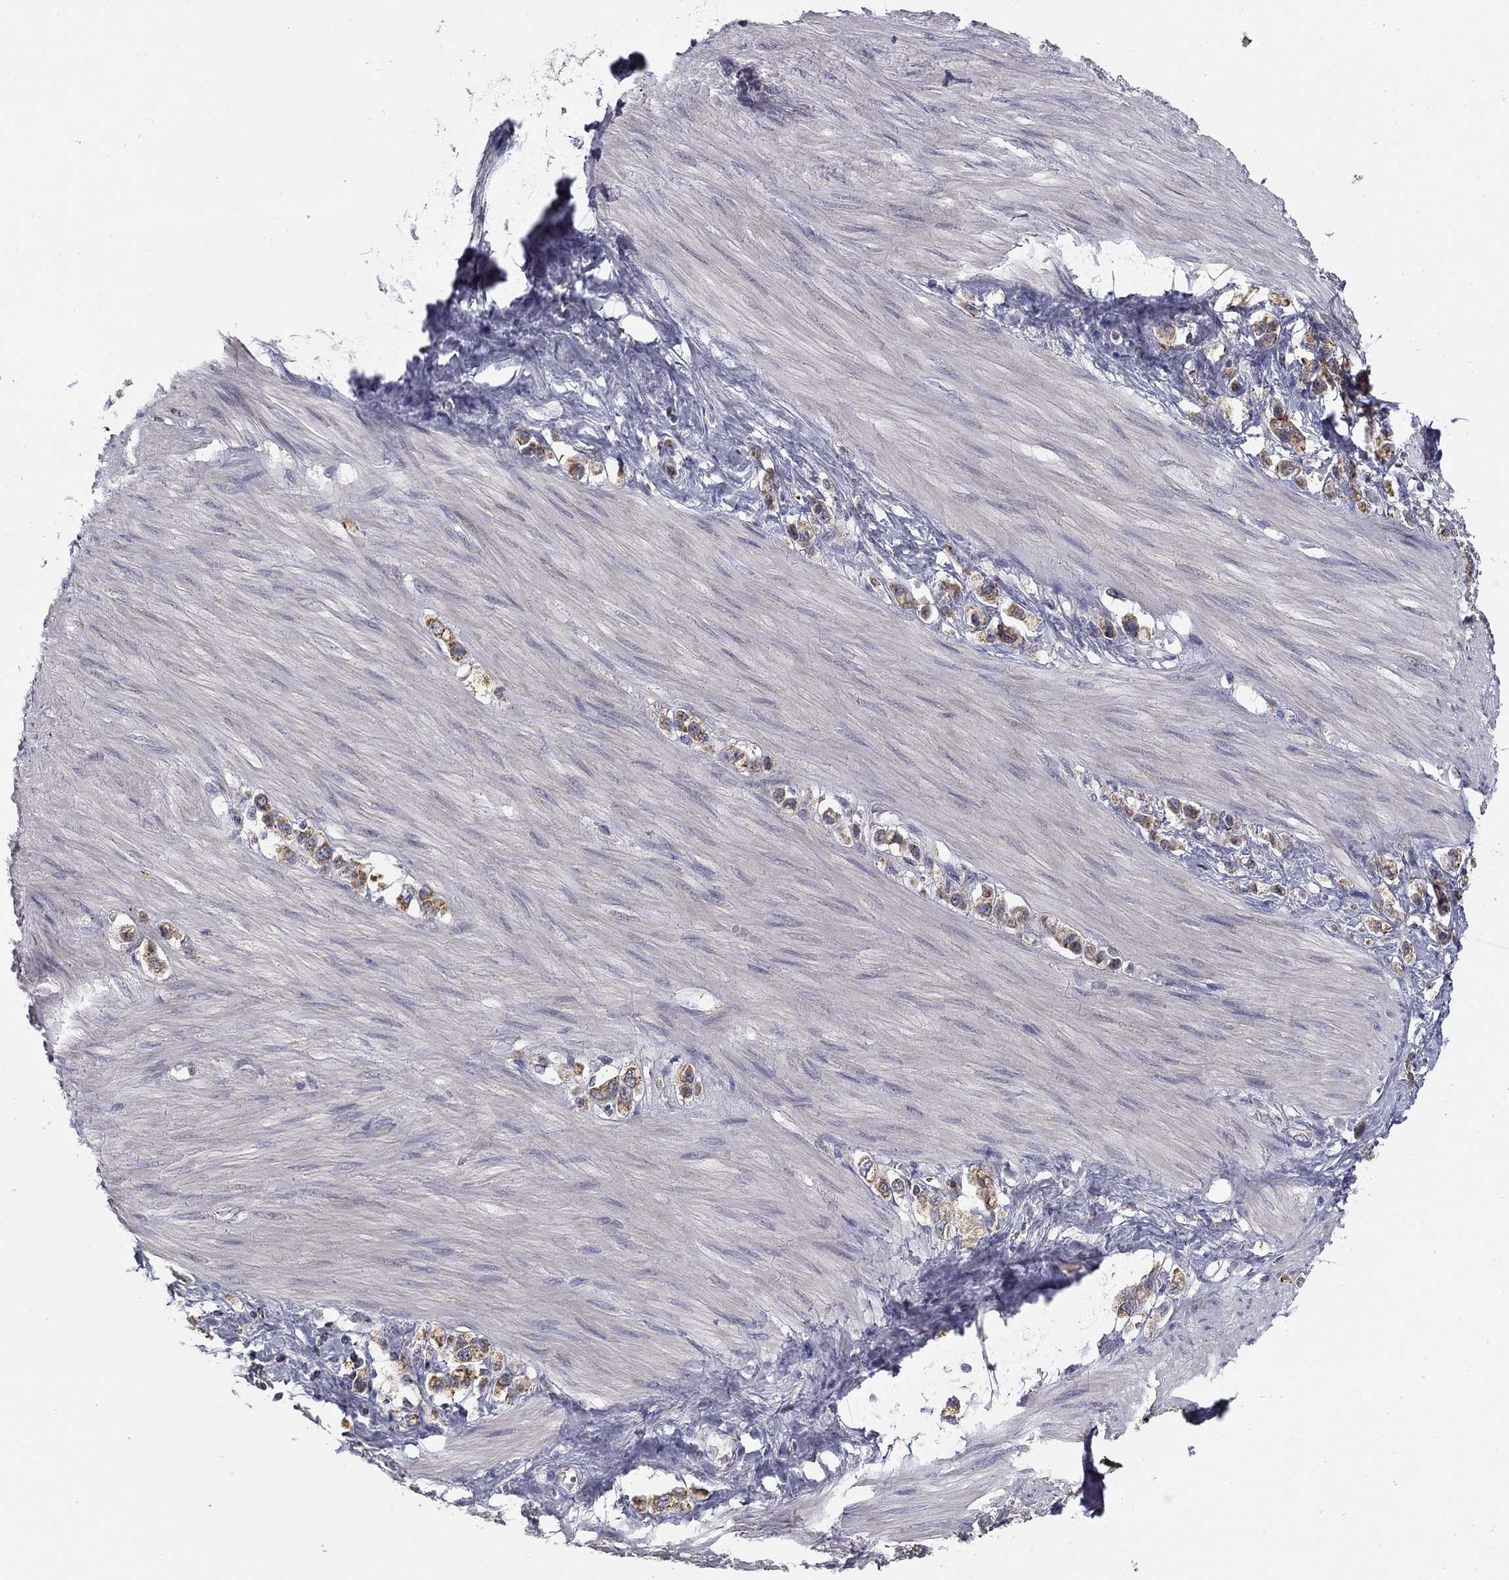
{"staining": {"intensity": "moderate", "quantity": "25%-75%", "location": "cytoplasmic/membranous"}, "tissue": "stomach cancer", "cell_type": "Tumor cells", "image_type": "cancer", "snomed": [{"axis": "morphology", "description": "Normal tissue, NOS"}, {"axis": "morphology", "description": "Adenocarcinoma, NOS"}, {"axis": "morphology", "description": "Adenocarcinoma, High grade"}, {"axis": "topography", "description": "Stomach, upper"}, {"axis": "topography", "description": "Stomach"}], "caption": "Protein analysis of stomach cancer tissue shows moderate cytoplasmic/membranous expression in about 25%-75% of tumor cells.", "gene": "SLC2A9", "patient": {"sex": "female", "age": 65}}